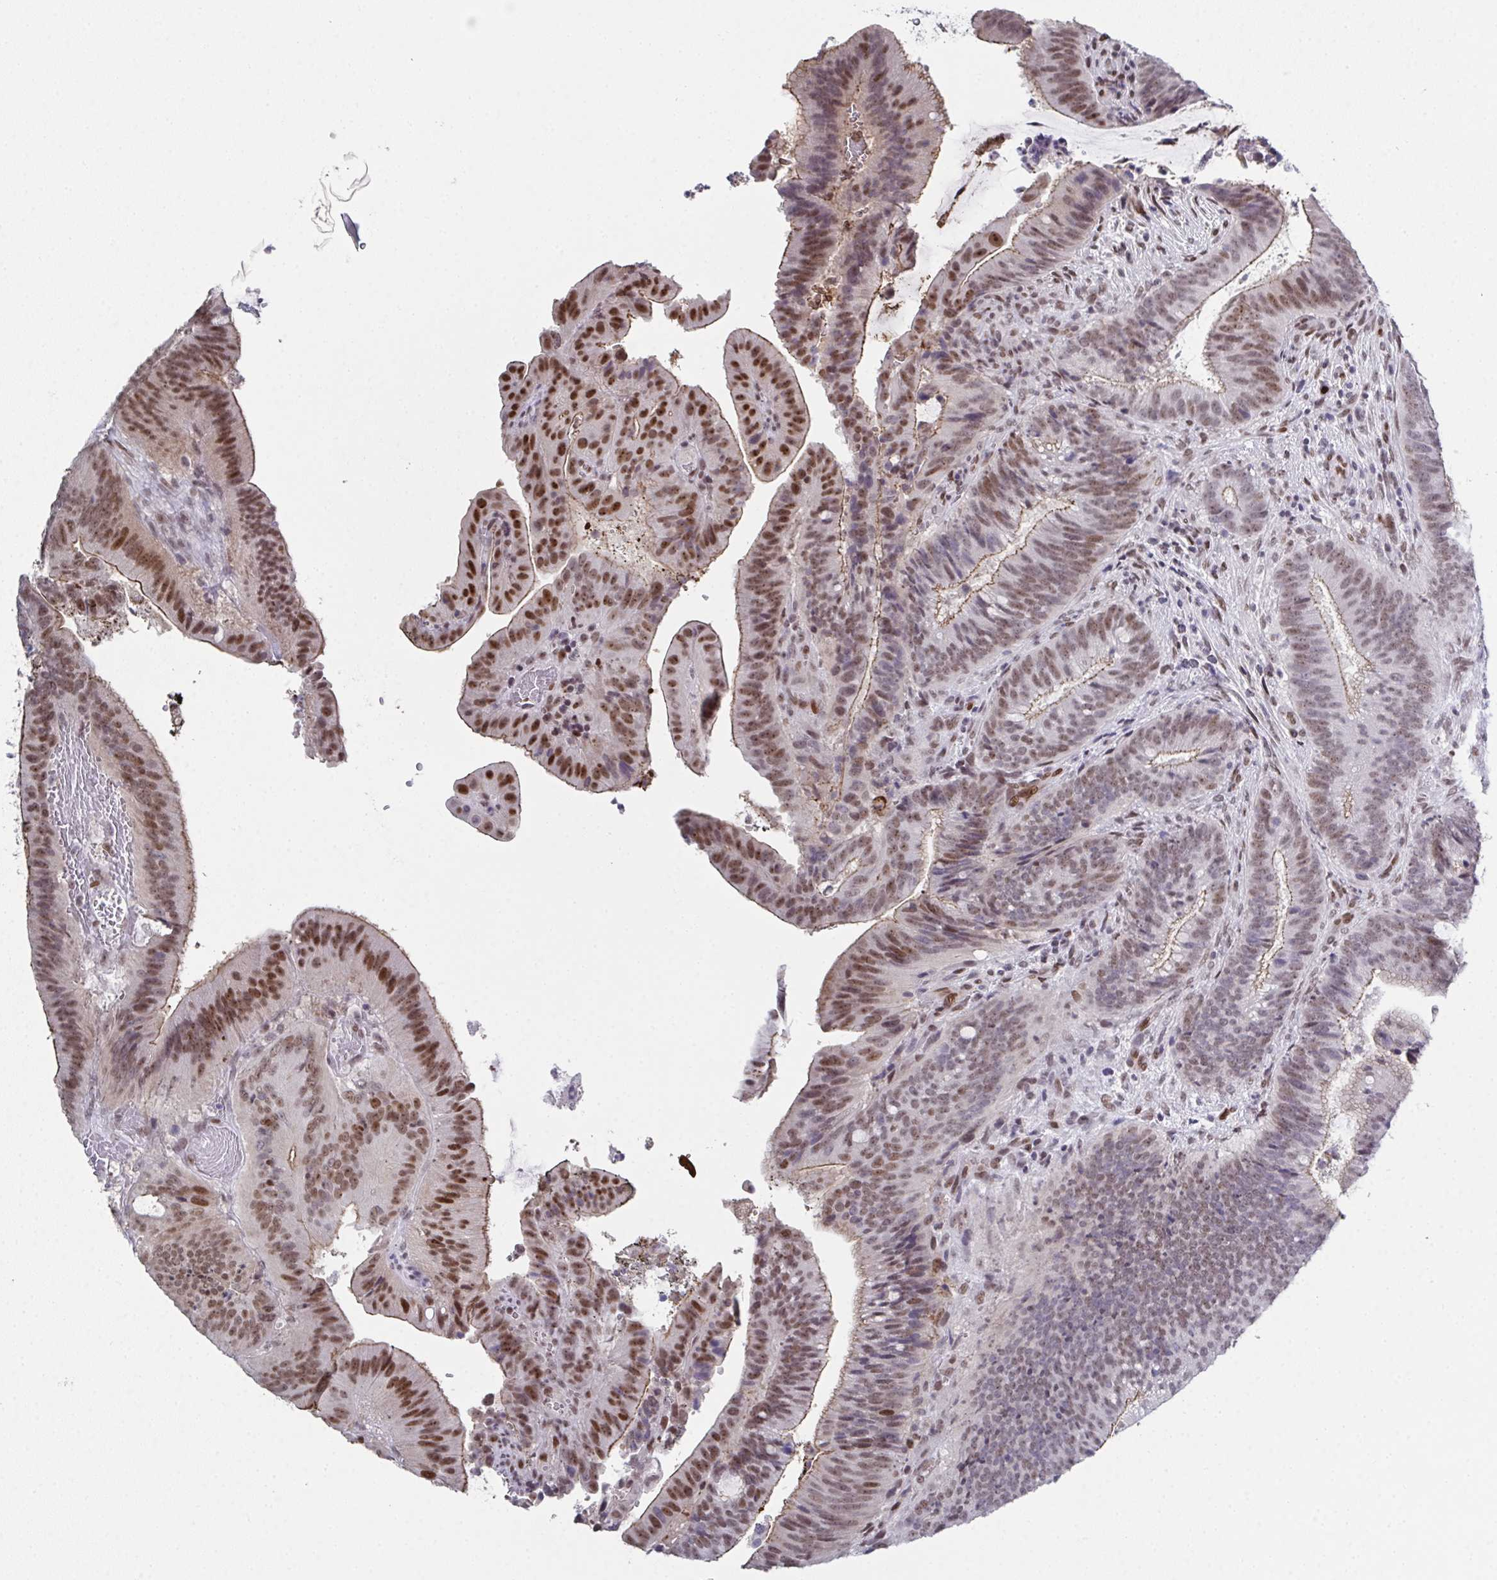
{"staining": {"intensity": "moderate", "quantity": "25%-75%", "location": "nuclear"}, "tissue": "colorectal cancer", "cell_type": "Tumor cells", "image_type": "cancer", "snomed": [{"axis": "morphology", "description": "Adenocarcinoma, NOS"}, {"axis": "topography", "description": "Colon"}], "caption": "The histopathology image shows immunohistochemical staining of colorectal adenocarcinoma. There is moderate nuclear positivity is seen in approximately 25%-75% of tumor cells.", "gene": "RB1", "patient": {"sex": "female", "age": 43}}